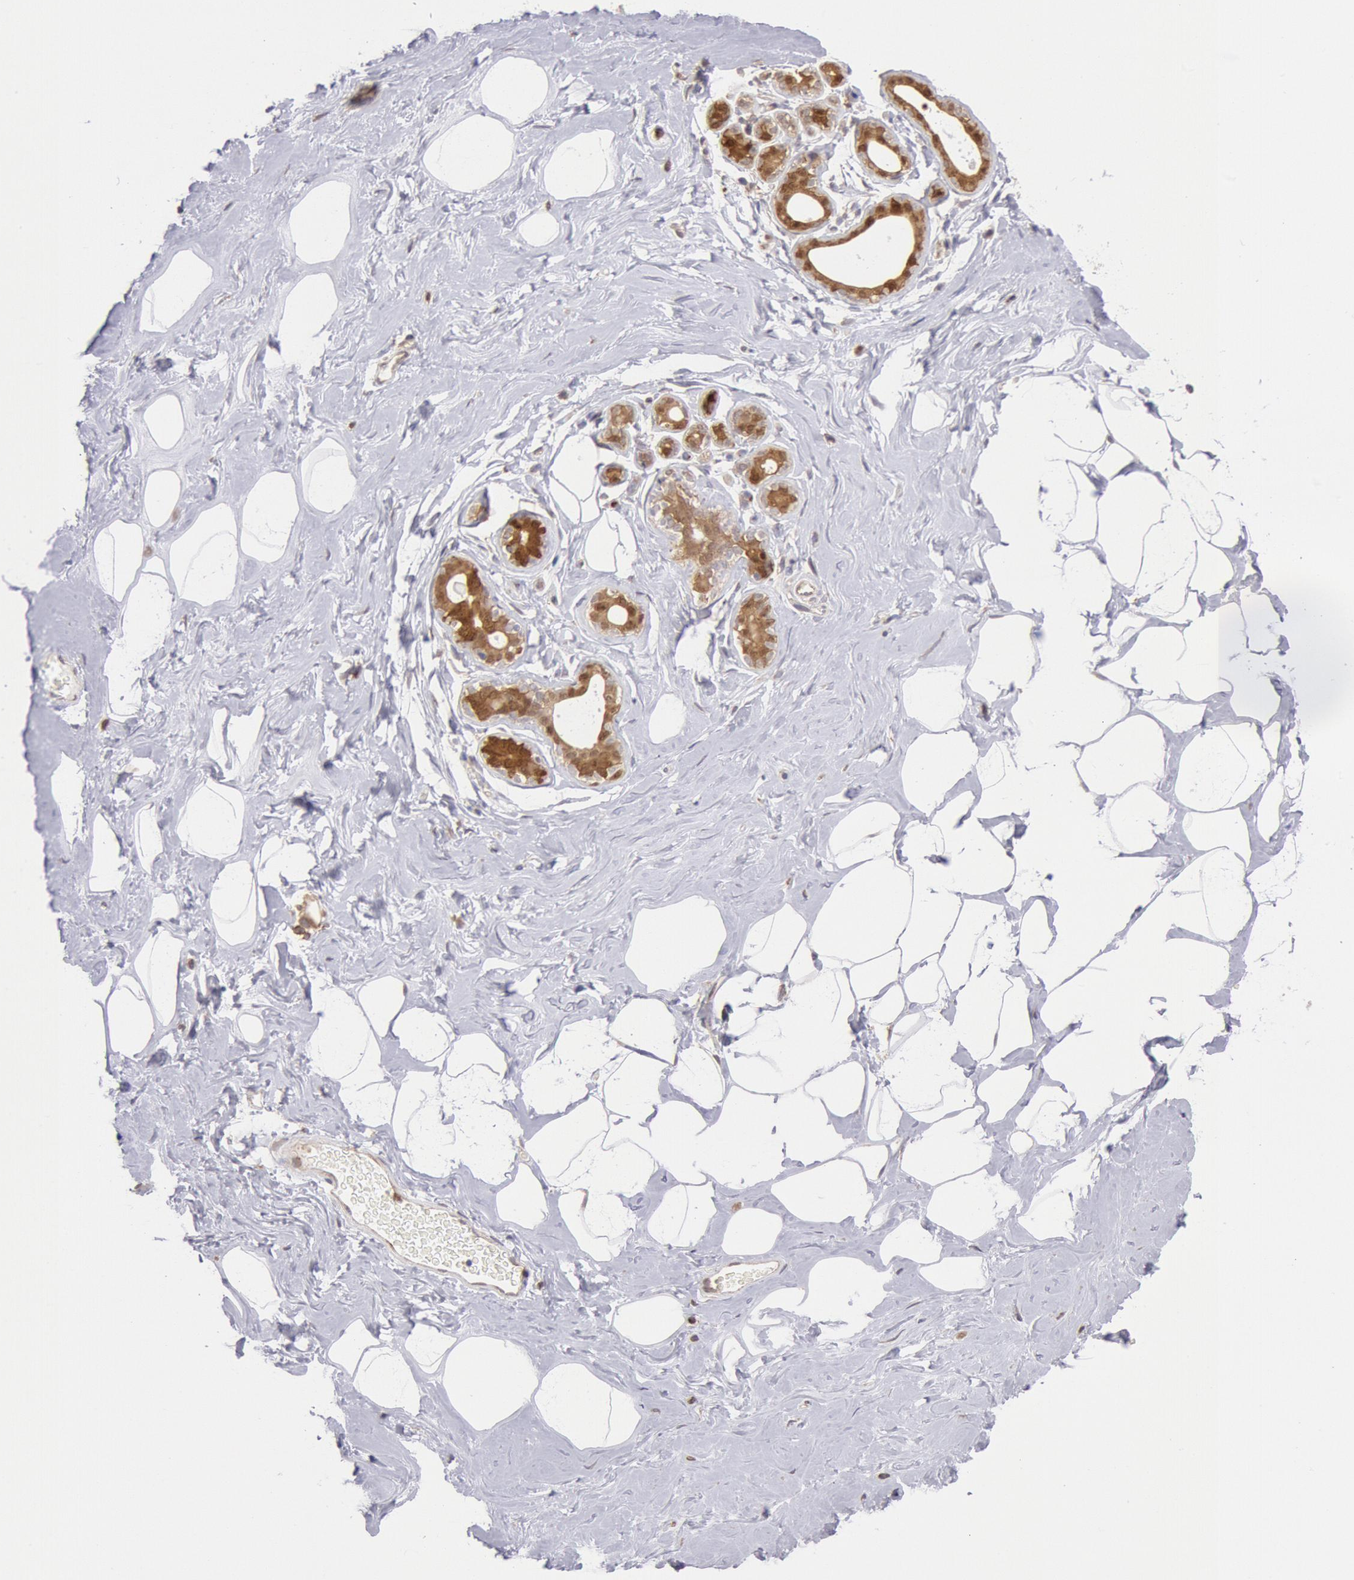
{"staining": {"intensity": "negative", "quantity": "none", "location": "none"}, "tissue": "breast", "cell_type": "Adipocytes", "image_type": "normal", "snomed": [{"axis": "morphology", "description": "Normal tissue, NOS"}, {"axis": "morphology", "description": "Fibrosis, NOS"}, {"axis": "topography", "description": "Breast"}], "caption": "The immunohistochemistry (IHC) image has no significant expression in adipocytes of breast.", "gene": "COMT", "patient": {"sex": "female", "age": 39}}